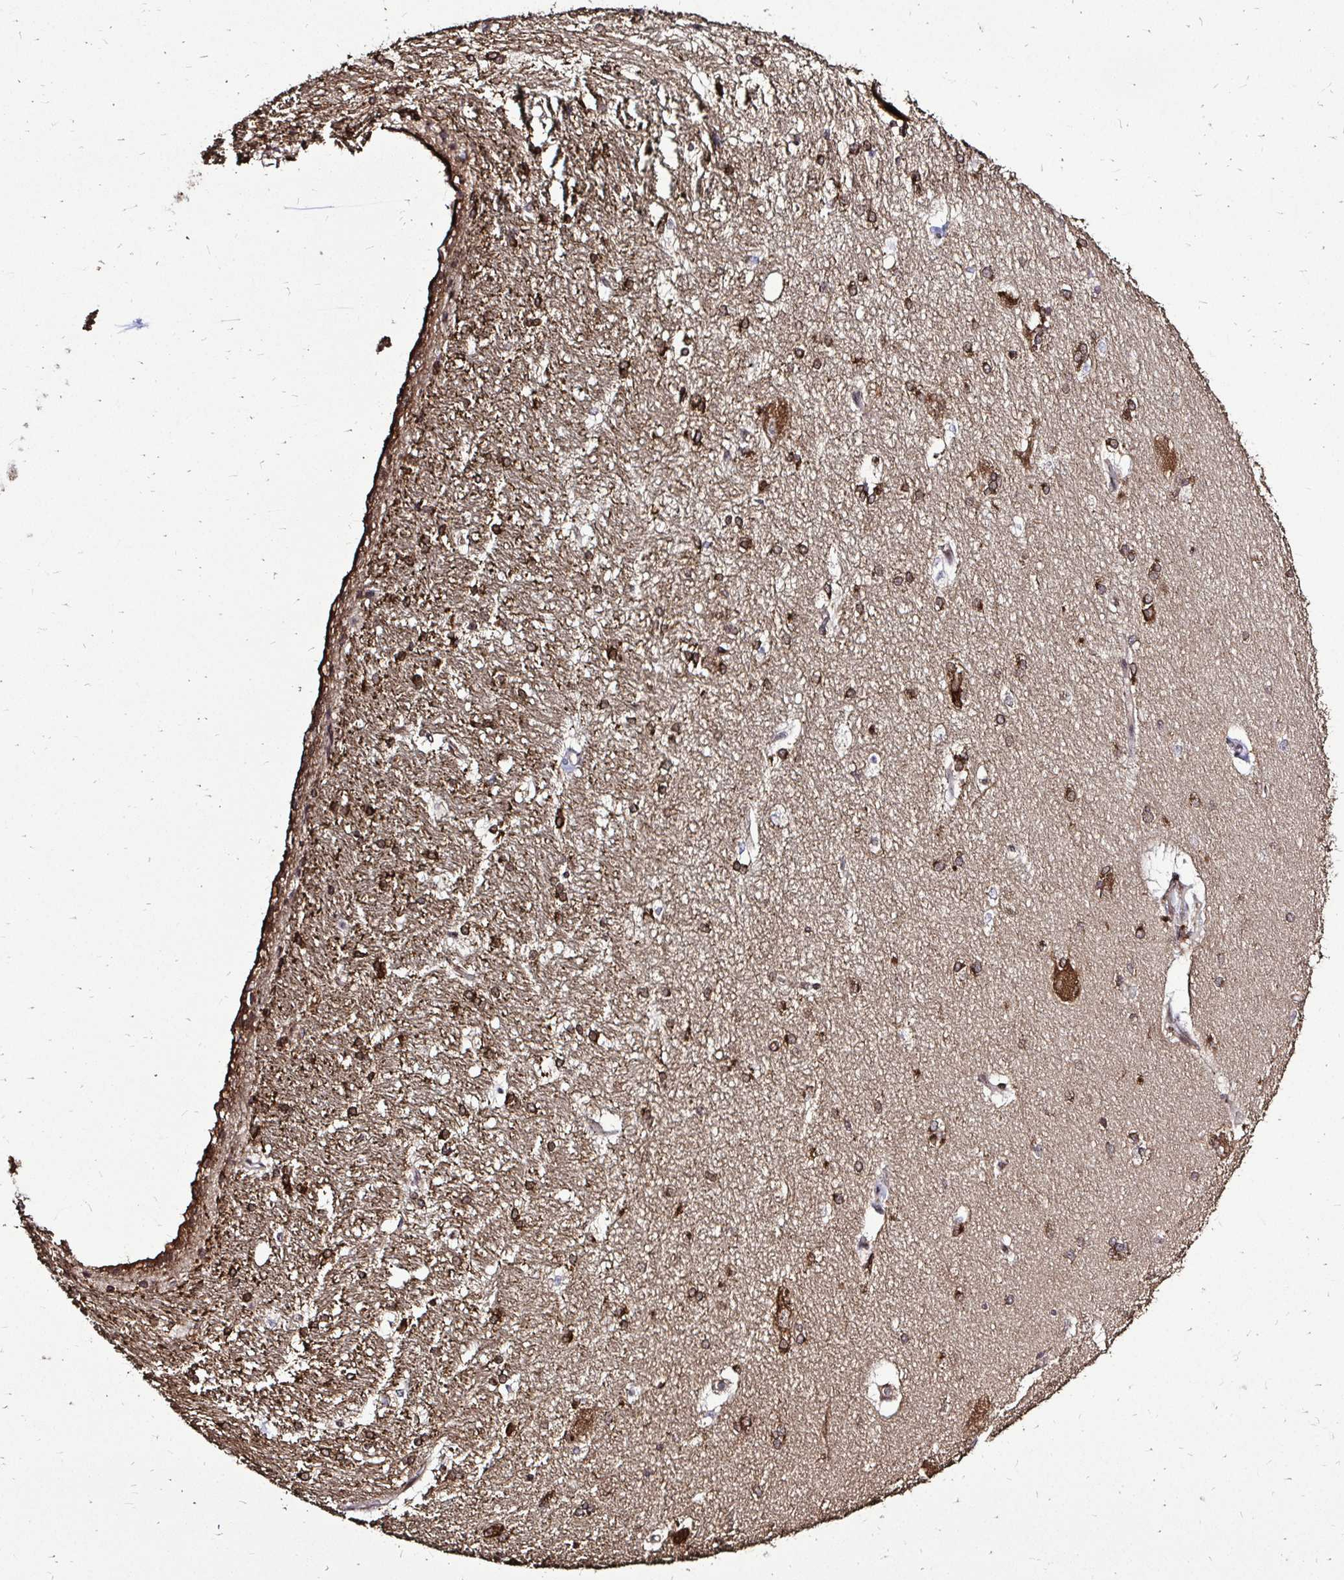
{"staining": {"intensity": "moderate", "quantity": ">75%", "location": "cytoplasmic/membranous"}, "tissue": "hippocampus", "cell_type": "Glial cells", "image_type": "normal", "snomed": [{"axis": "morphology", "description": "Normal tissue, NOS"}, {"axis": "topography", "description": "Cerebral cortex"}, {"axis": "topography", "description": "Hippocampus"}], "caption": "Hippocampus was stained to show a protein in brown. There is medium levels of moderate cytoplasmic/membranous positivity in about >75% of glial cells. Ihc stains the protein of interest in brown and the nuclei are stained blue.", "gene": "FMR1", "patient": {"sex": "female", "age": 19}}